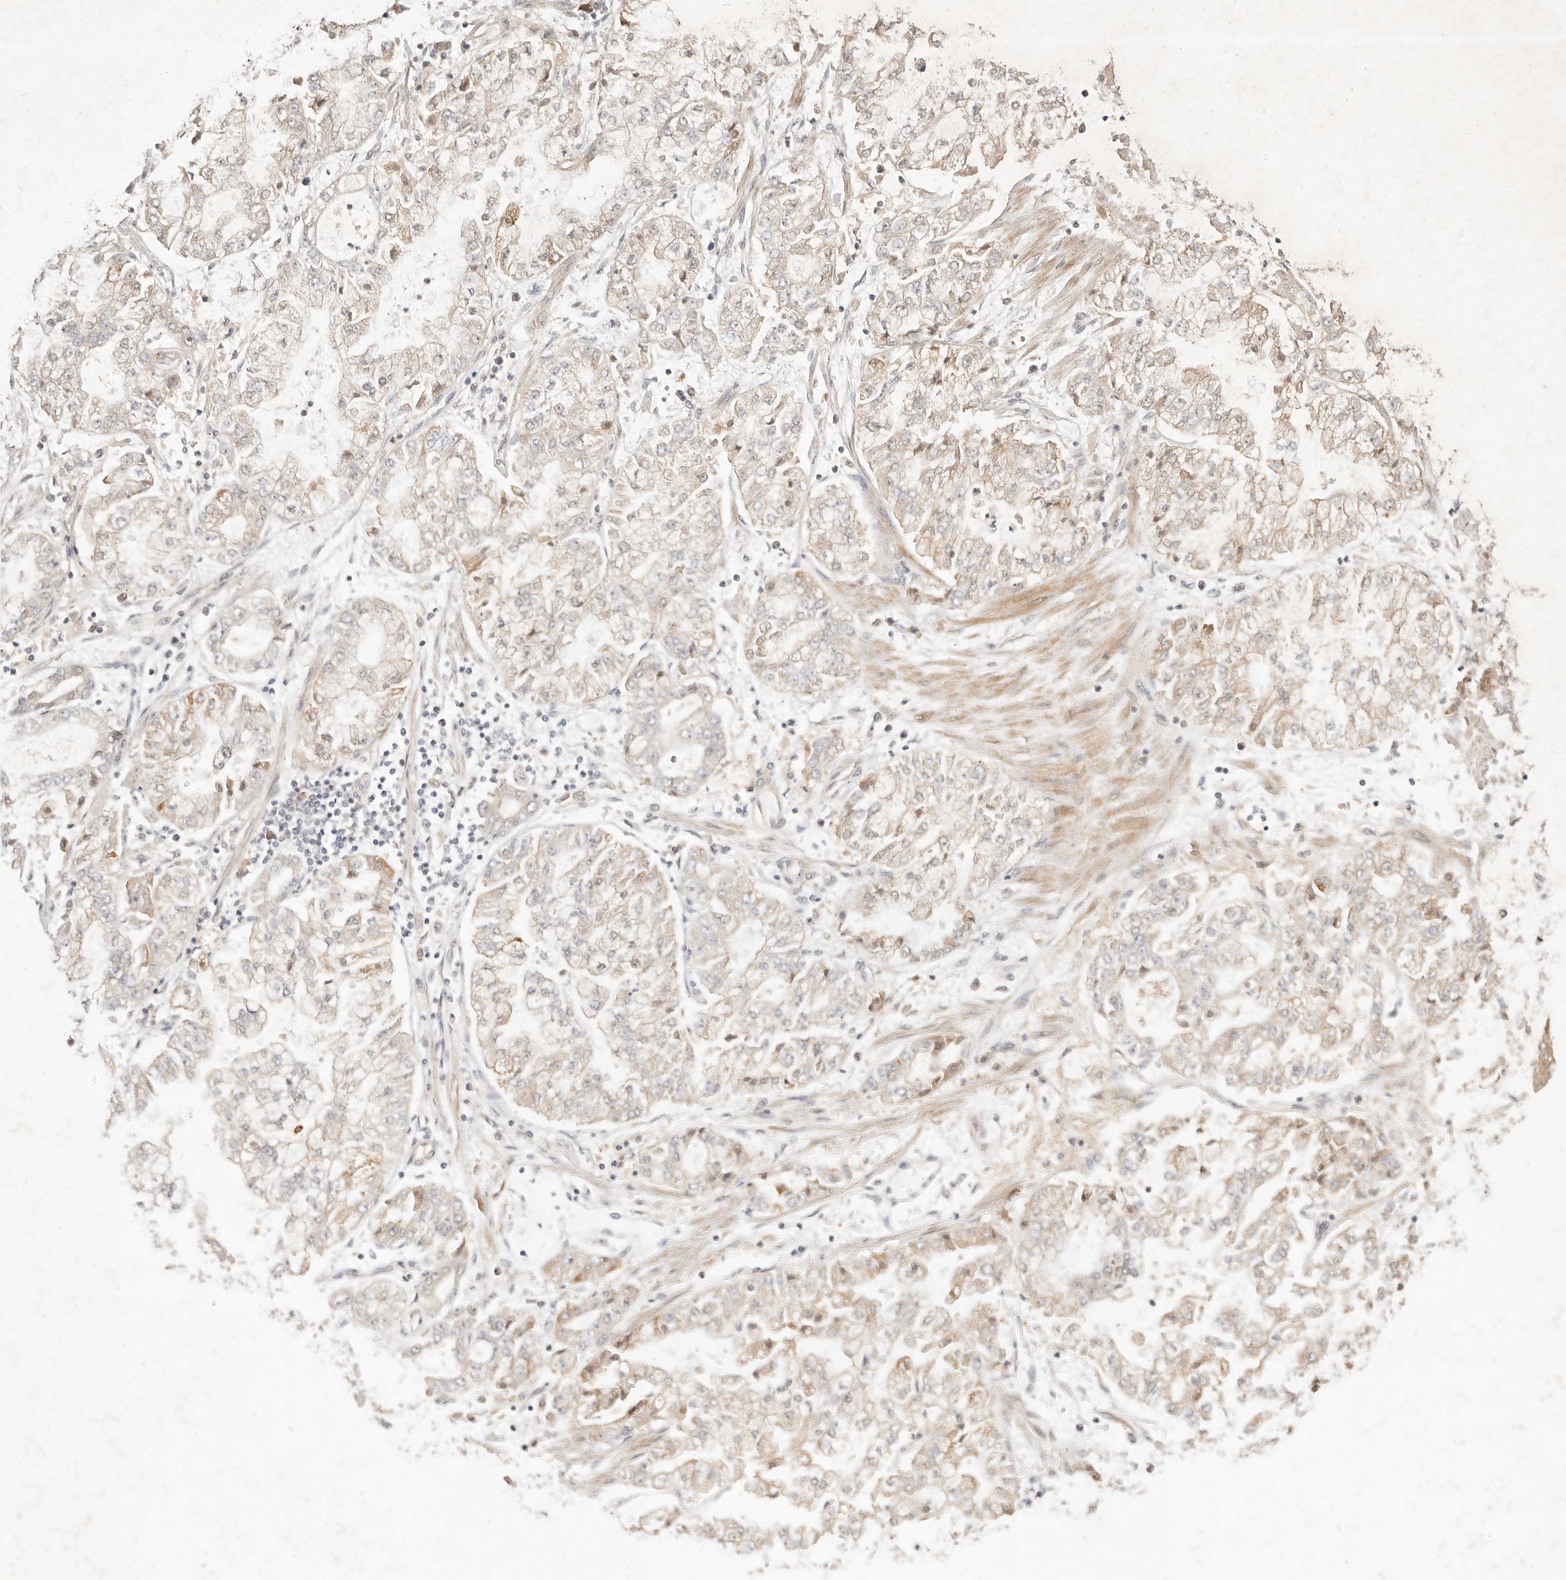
{"staining": {"intensity": "weak", "quantity": ">75%", "location": "cytoplasmic/membranous"}, "tissue": "stomach cancer", "cell_type": "Tumor cells", "image_type": "cancer", "snomed": [{"axis": "morphology", "description": "Adenocarcinoma, NOS"}, {"axis": "topography", "description": "Stomach"}], "caption": "Immunohistochemical staining of human stomach adenocarcinoma displays low levels of weak cytoplasmic/membranous positivity in about >75% of tumor cells.", "gene": "UBXN11", "patient": {"sex": "male", "age": 76}}